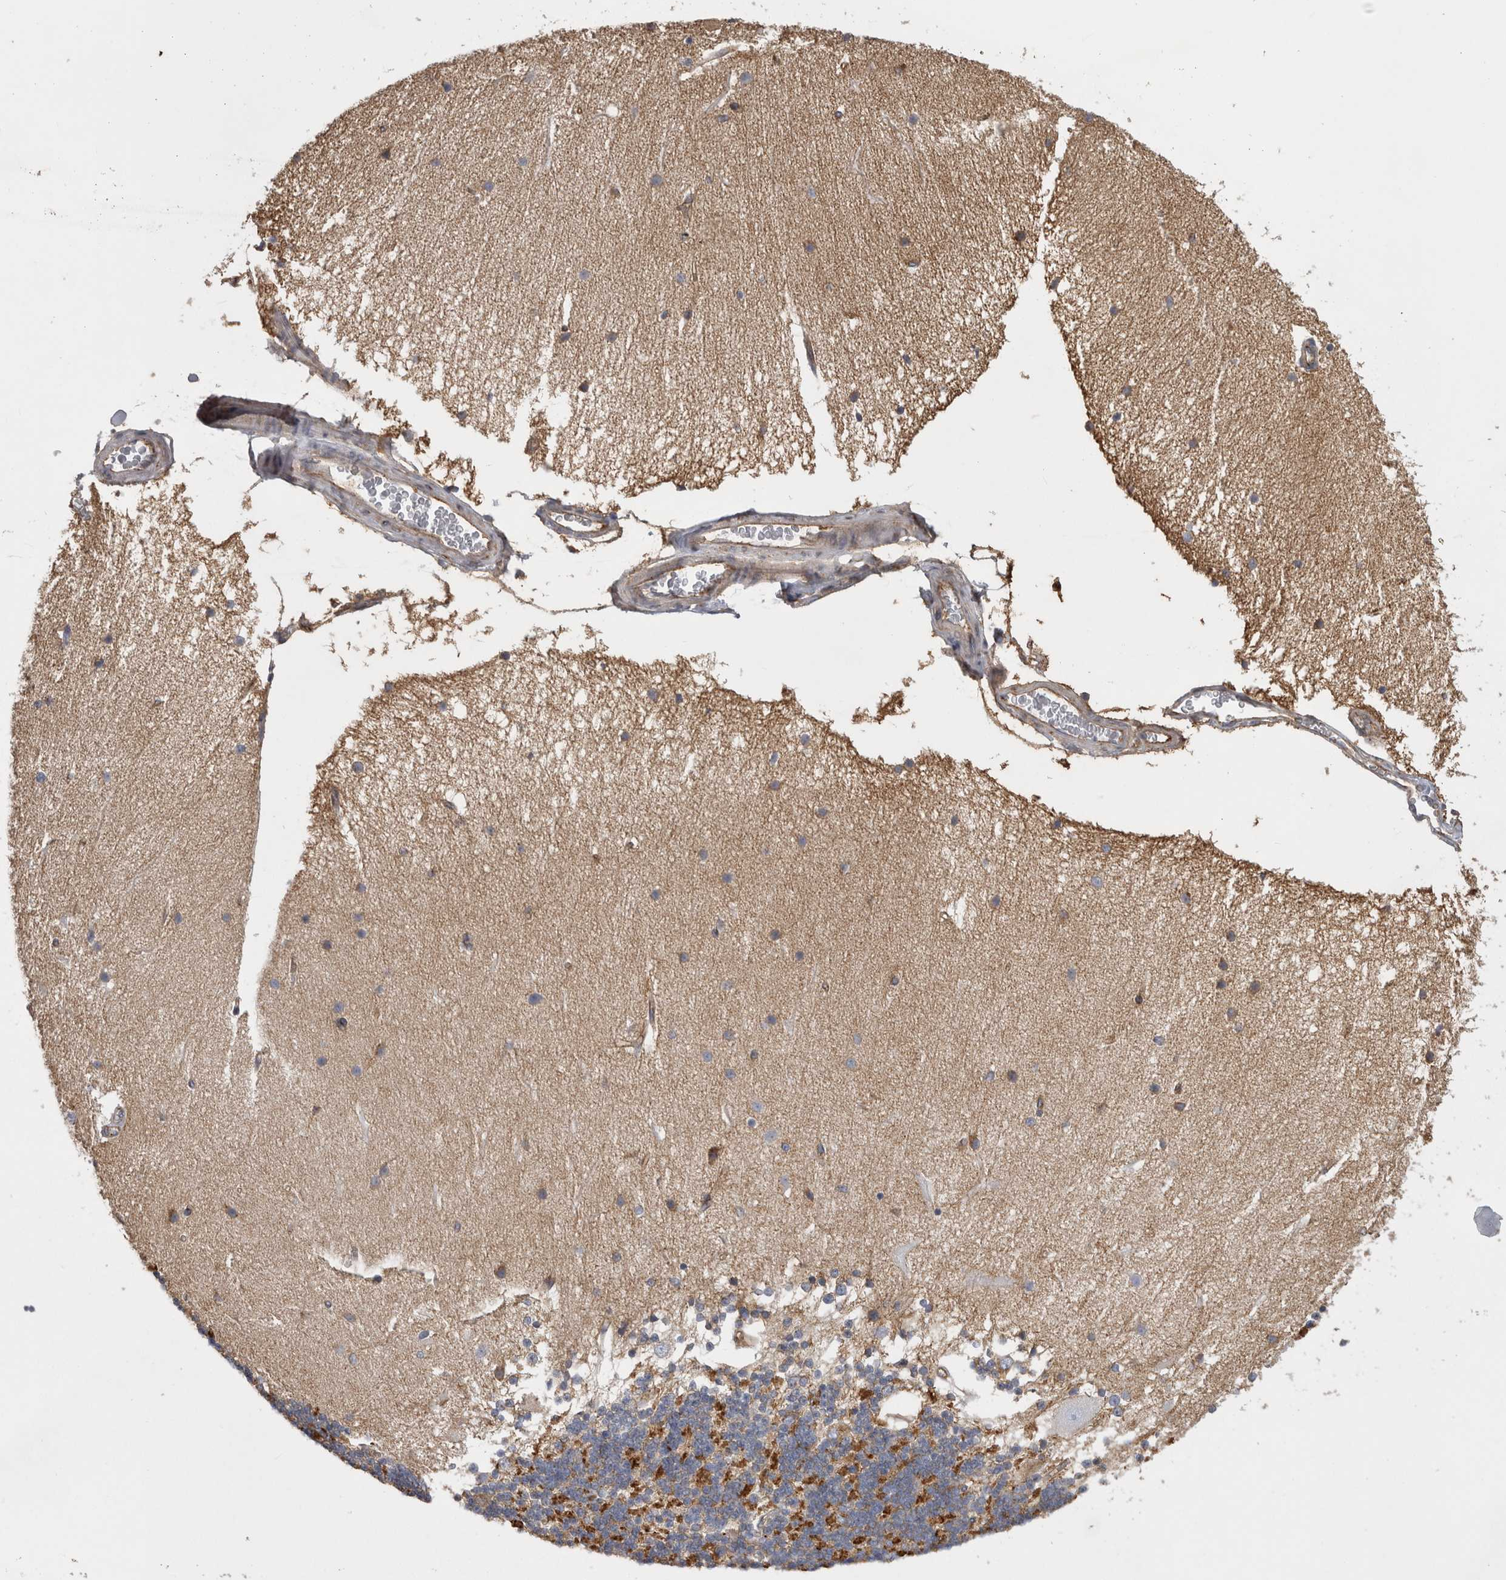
{"staining": {"intensity": "strong", "quantity": ">75%", "location": "cytoplasmic/membranous"}, "tissue": "cerebellum", "cell_type": "Cells in granular layer", "image_type": "normal", "snomed": [{"axis": "morphology", "description": "Normal tissue, NOS"}, {"axis": "topography", "description": "Cerebellum"}], "caption": "Immunohistochemistry (IHC) photomicrograph of unremarkable cerebellum: cerebellum stained using immunohistochemistry shows high levels of strong protein expression localized specifically in the cytoplasmic/membranous of cells in granular layer, appearing as a cytoplasmic/membranous brown color.", "gene": "ATXN3L", "patient": {"sex": "female", "age": 54}}